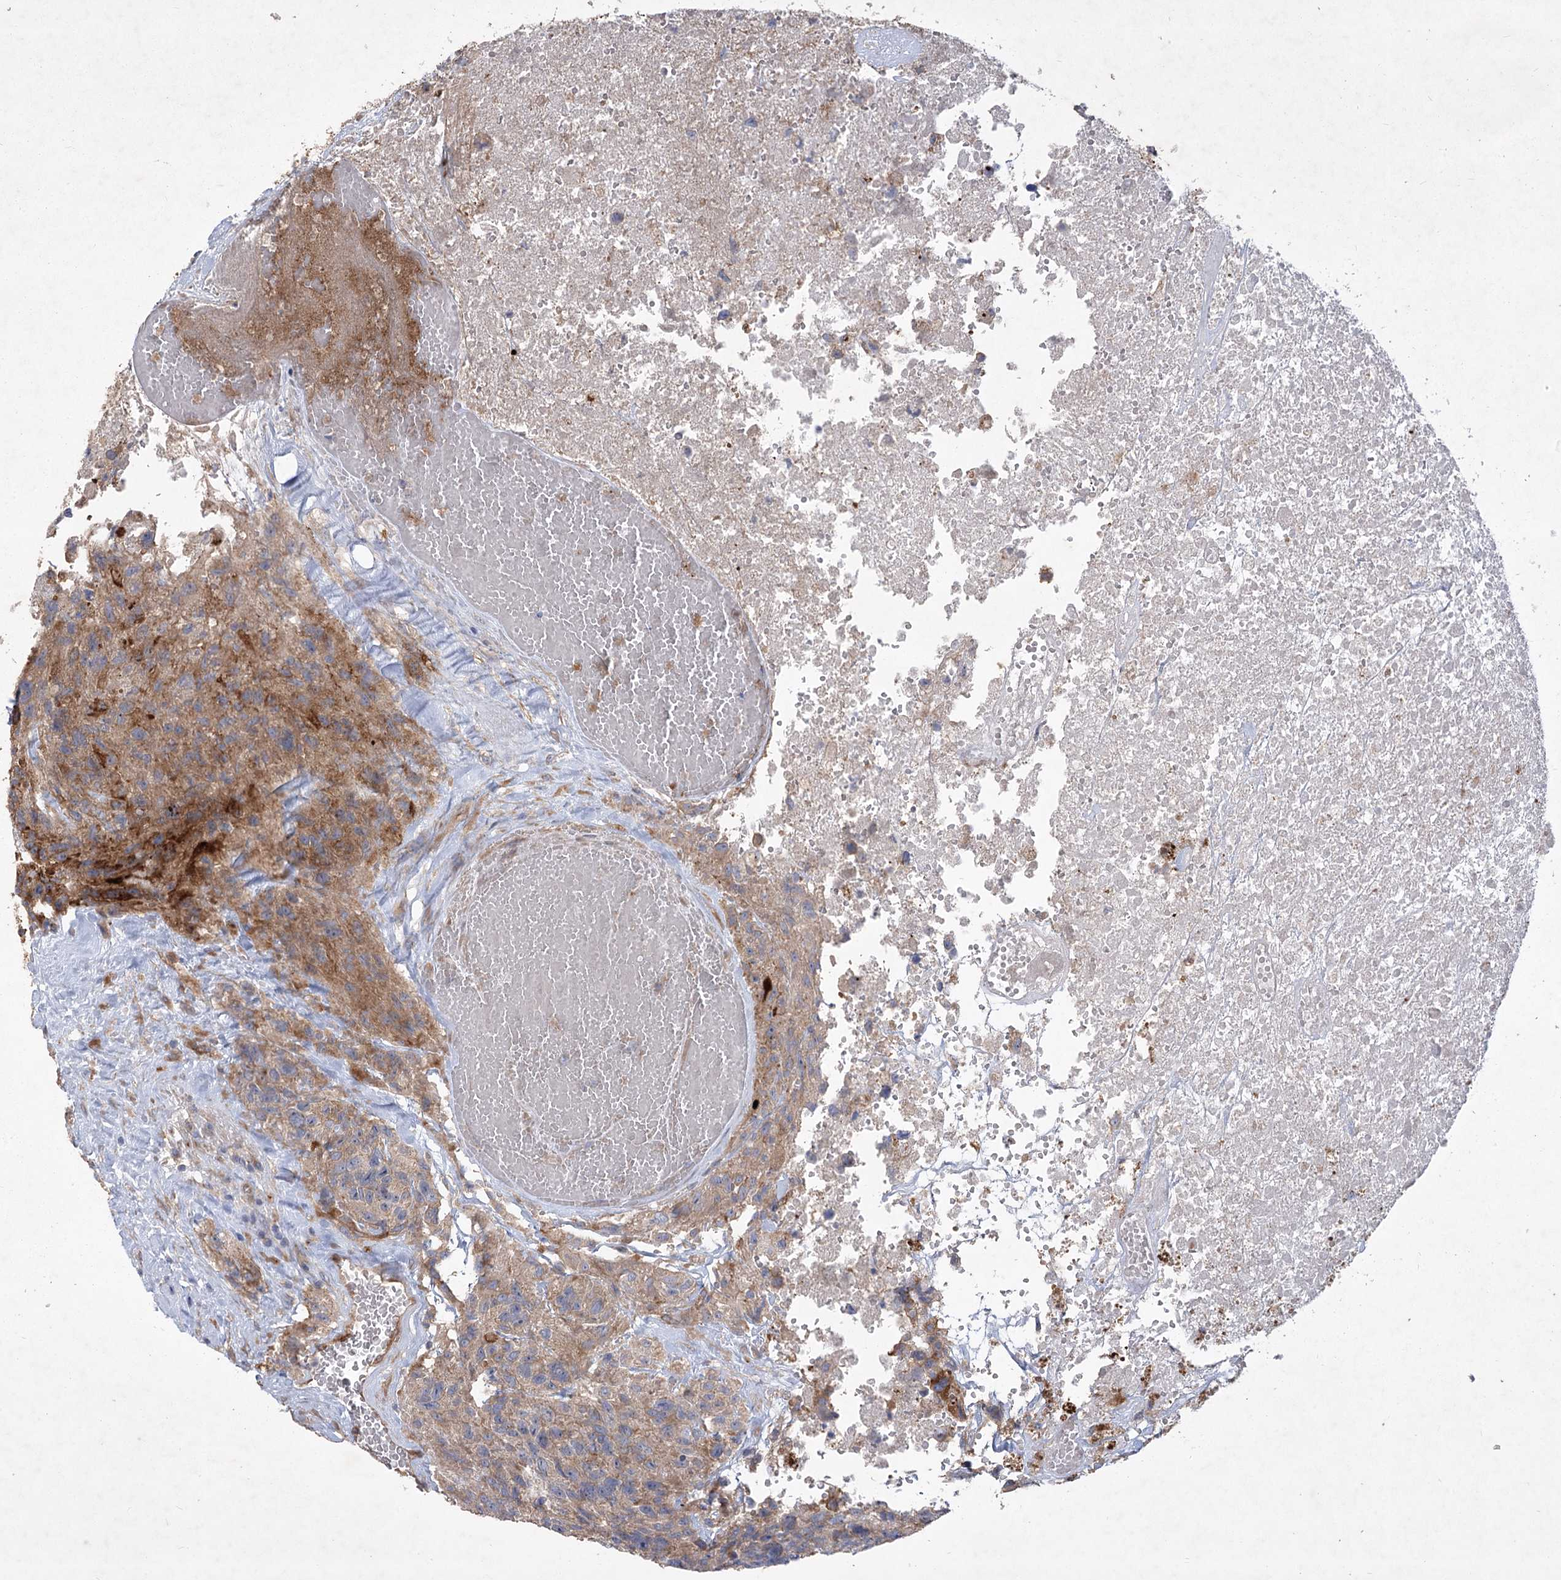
{"staining": {"intensity": "weak", "quantity": ">75%", "location": "cytoplasmic/membranous"}, "tissue": "glioma", "cell_type": "Tumor cells", "image_type": "cancer", "snomed": [{"axis": "morphology", "description": "Glioma, malignant, High grade"}, {"axis": "topography", "description": "Brain"}], "caption": "Tumor cells demonstrate weak cytoplasmic/membranous expression in approximately >75% of cells in high-grade glioma (malignant).", "gene": "RIN2", "patient": {"sex": "male", "age": 69}}